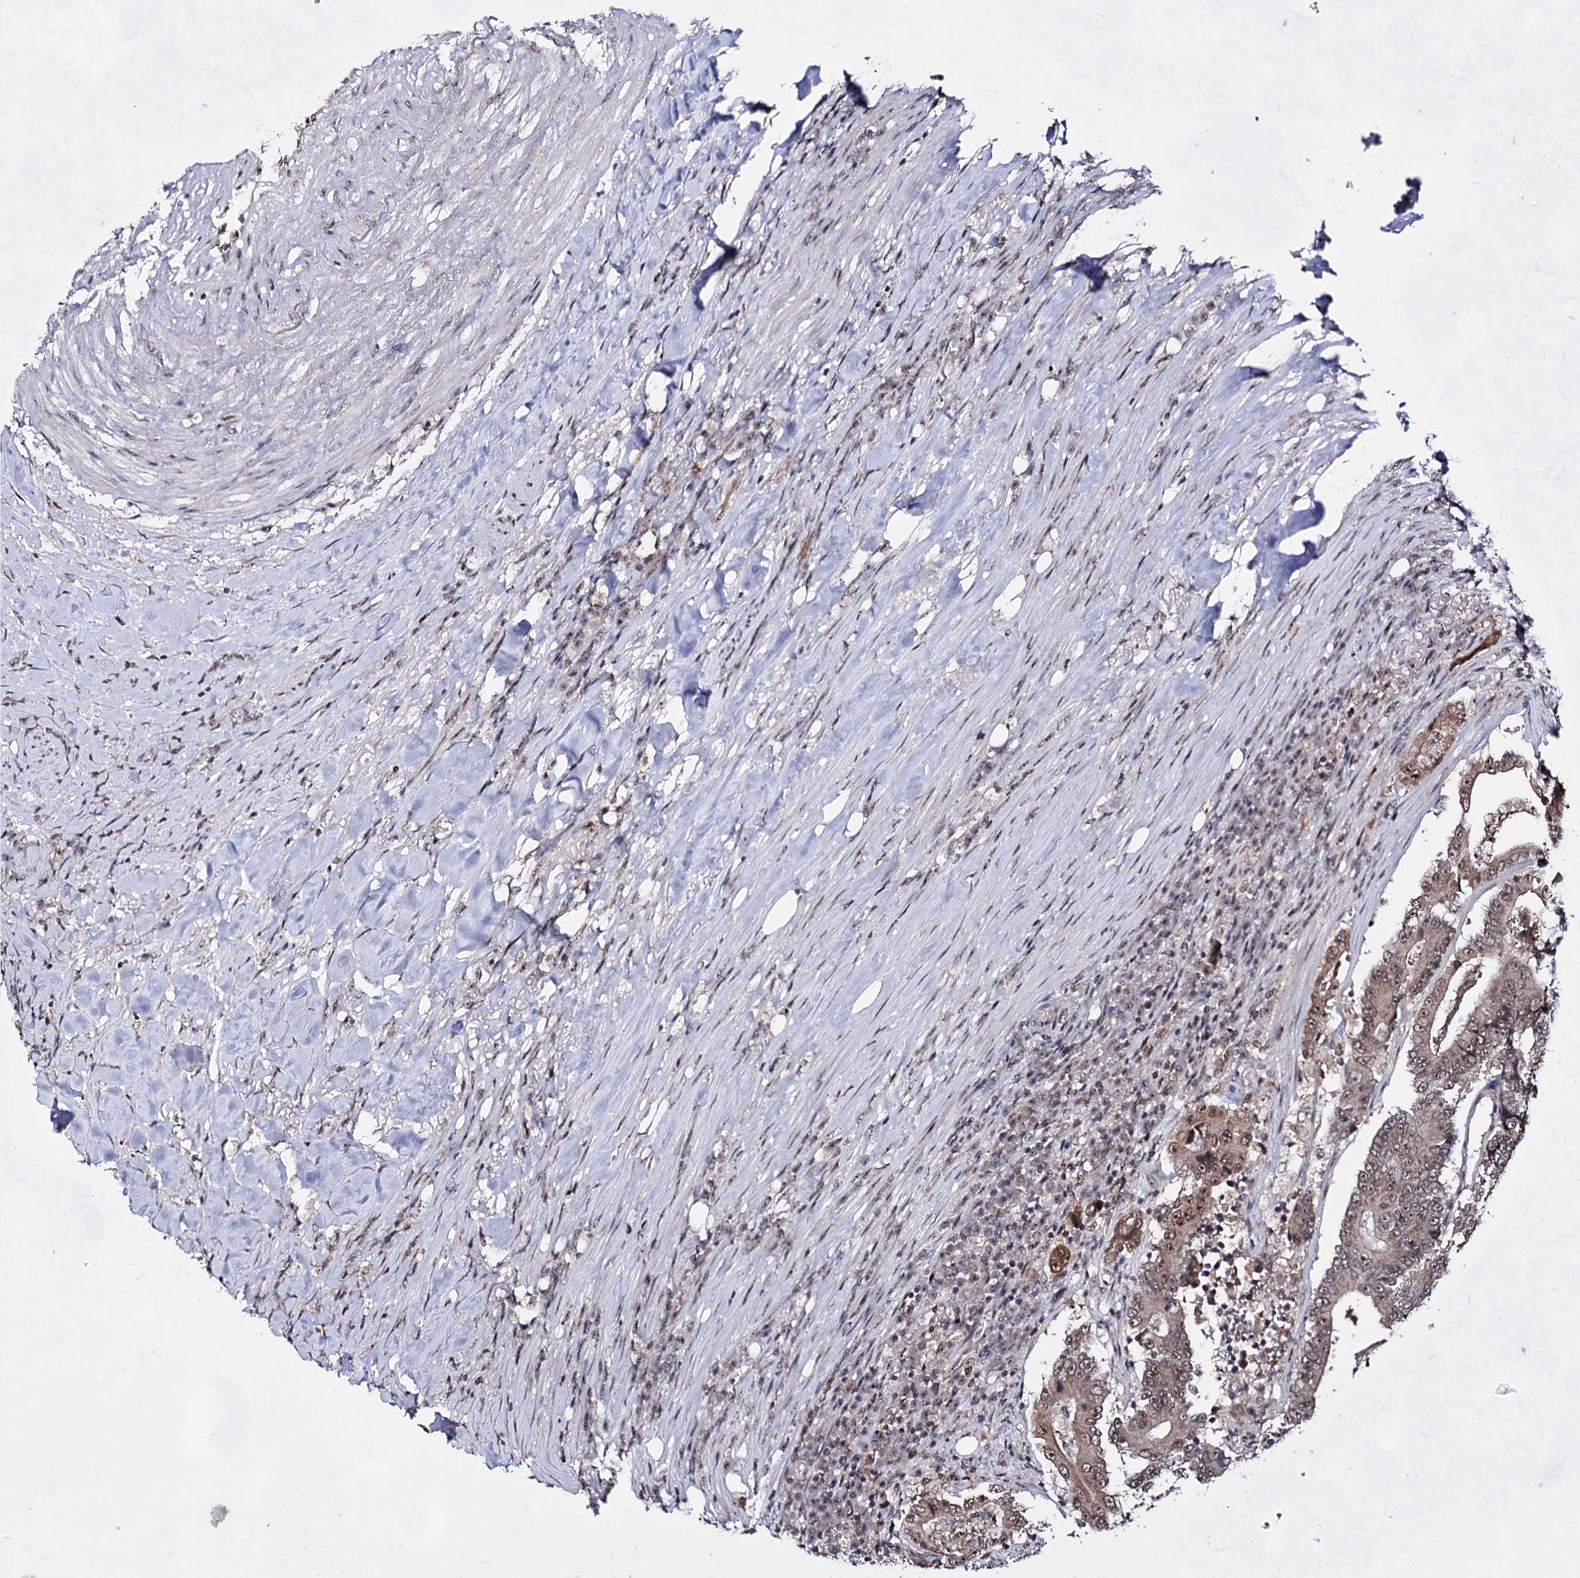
{"staining": {"intensity": "moderate", "quantity": ">75%", "location": "cytoplasmic/membranous,nuclear"}, "tissue": "colorectal cancer", "cell_type": "Tumor cells", "image_type": "cancer", "snomed": [{"axis": "morphology", "description": "Adenocarcinoma, NOS"}, {"axis": "topography", "description": "Colon"}], "caption": "High-power microscopy captured an immunohistochemistry photomicrograph of colorectal cancer (adenocarcinoma), revealing moderate cytoplasmic/membranous and nuclear expression in approximately >75% of tumor cells. (DAB (3,3'-diaminobenzidine) = brown stain, brightfield microscopy at high magnification).", "gene": "EXOSC10", "patient": {"sex": "male", "age": 83}}